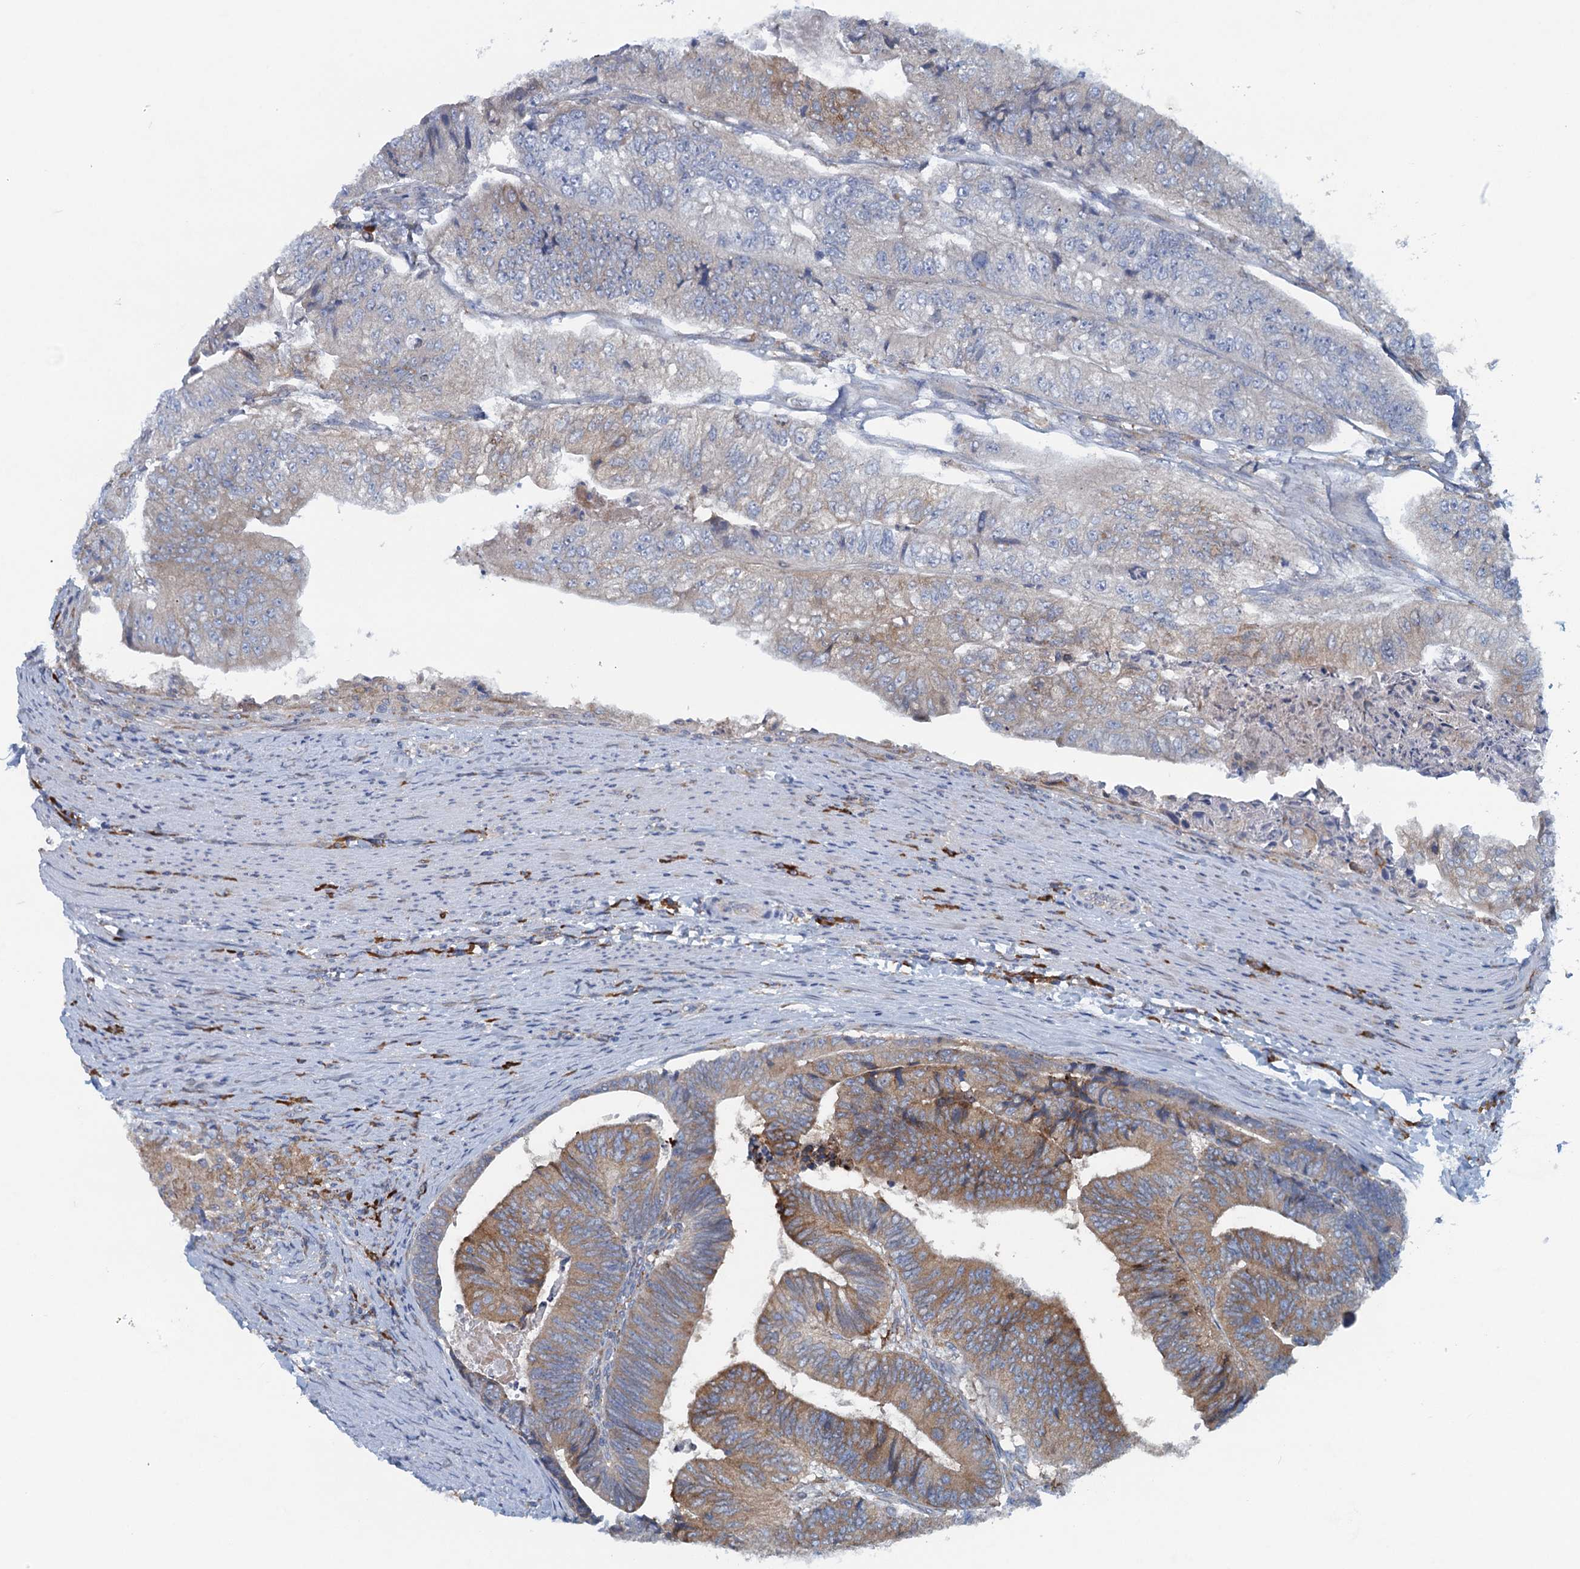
{"staining": {"intensity": "moderate", "quantity": "25%-75%", "location": "cytoplasmic/membranous"}, "tissue": "colorectal cancer", "cell_type": "Tumor cells", "image_type": "cancer", "snomed": [{"axis": "morphology", "description": "Adenocarcinoma, NOS"}, {"axis": "topography", "description": "Colon"}], "caption": "Colorectal cancer stained for a protein reveals moderate cytoplasmic/membranous positivity in tumor cells.", "gene": "MYDGF", "patient": {"sex": "female", "age": 67}}